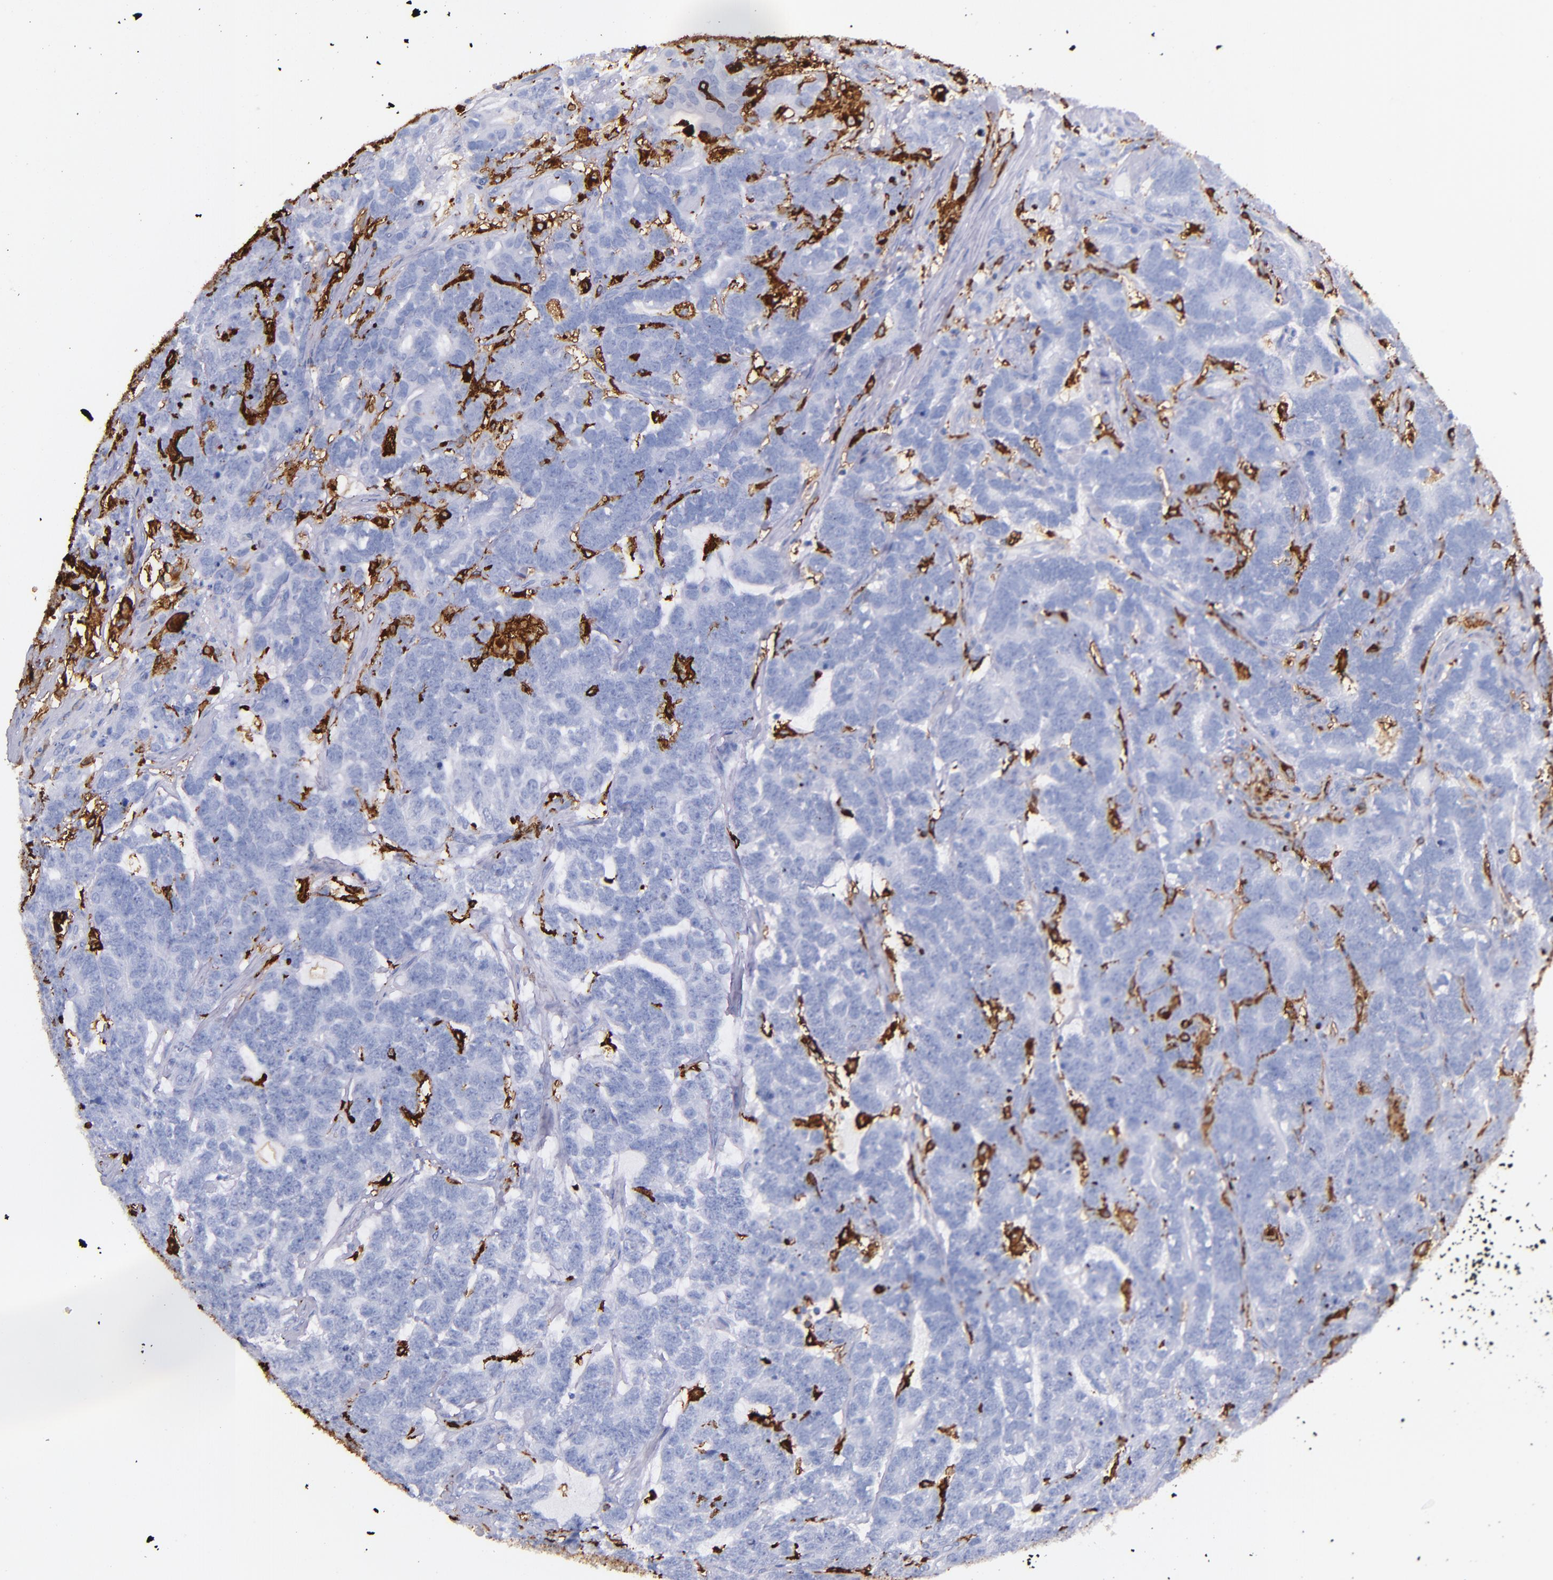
{"staining": {"intensity": "negative", "quantity": "none", "location": "none"}, "tissue": "testis cancer", "cell_type": "Tumor cells", "image_type": "cancer", "snomed": [{"axis": "morphology", "description": "Carcinoma, Embryonal, NOS"}, {"axis": "topography", "description": "Testis"}], "caption": "DAB immunohistochemical staining of testis cancer (embryonal carcinoma) reveals no significant staining in tumor cells.", "gene": "HLA-DRA", "patient": {"sex": "male", "age": 26}}